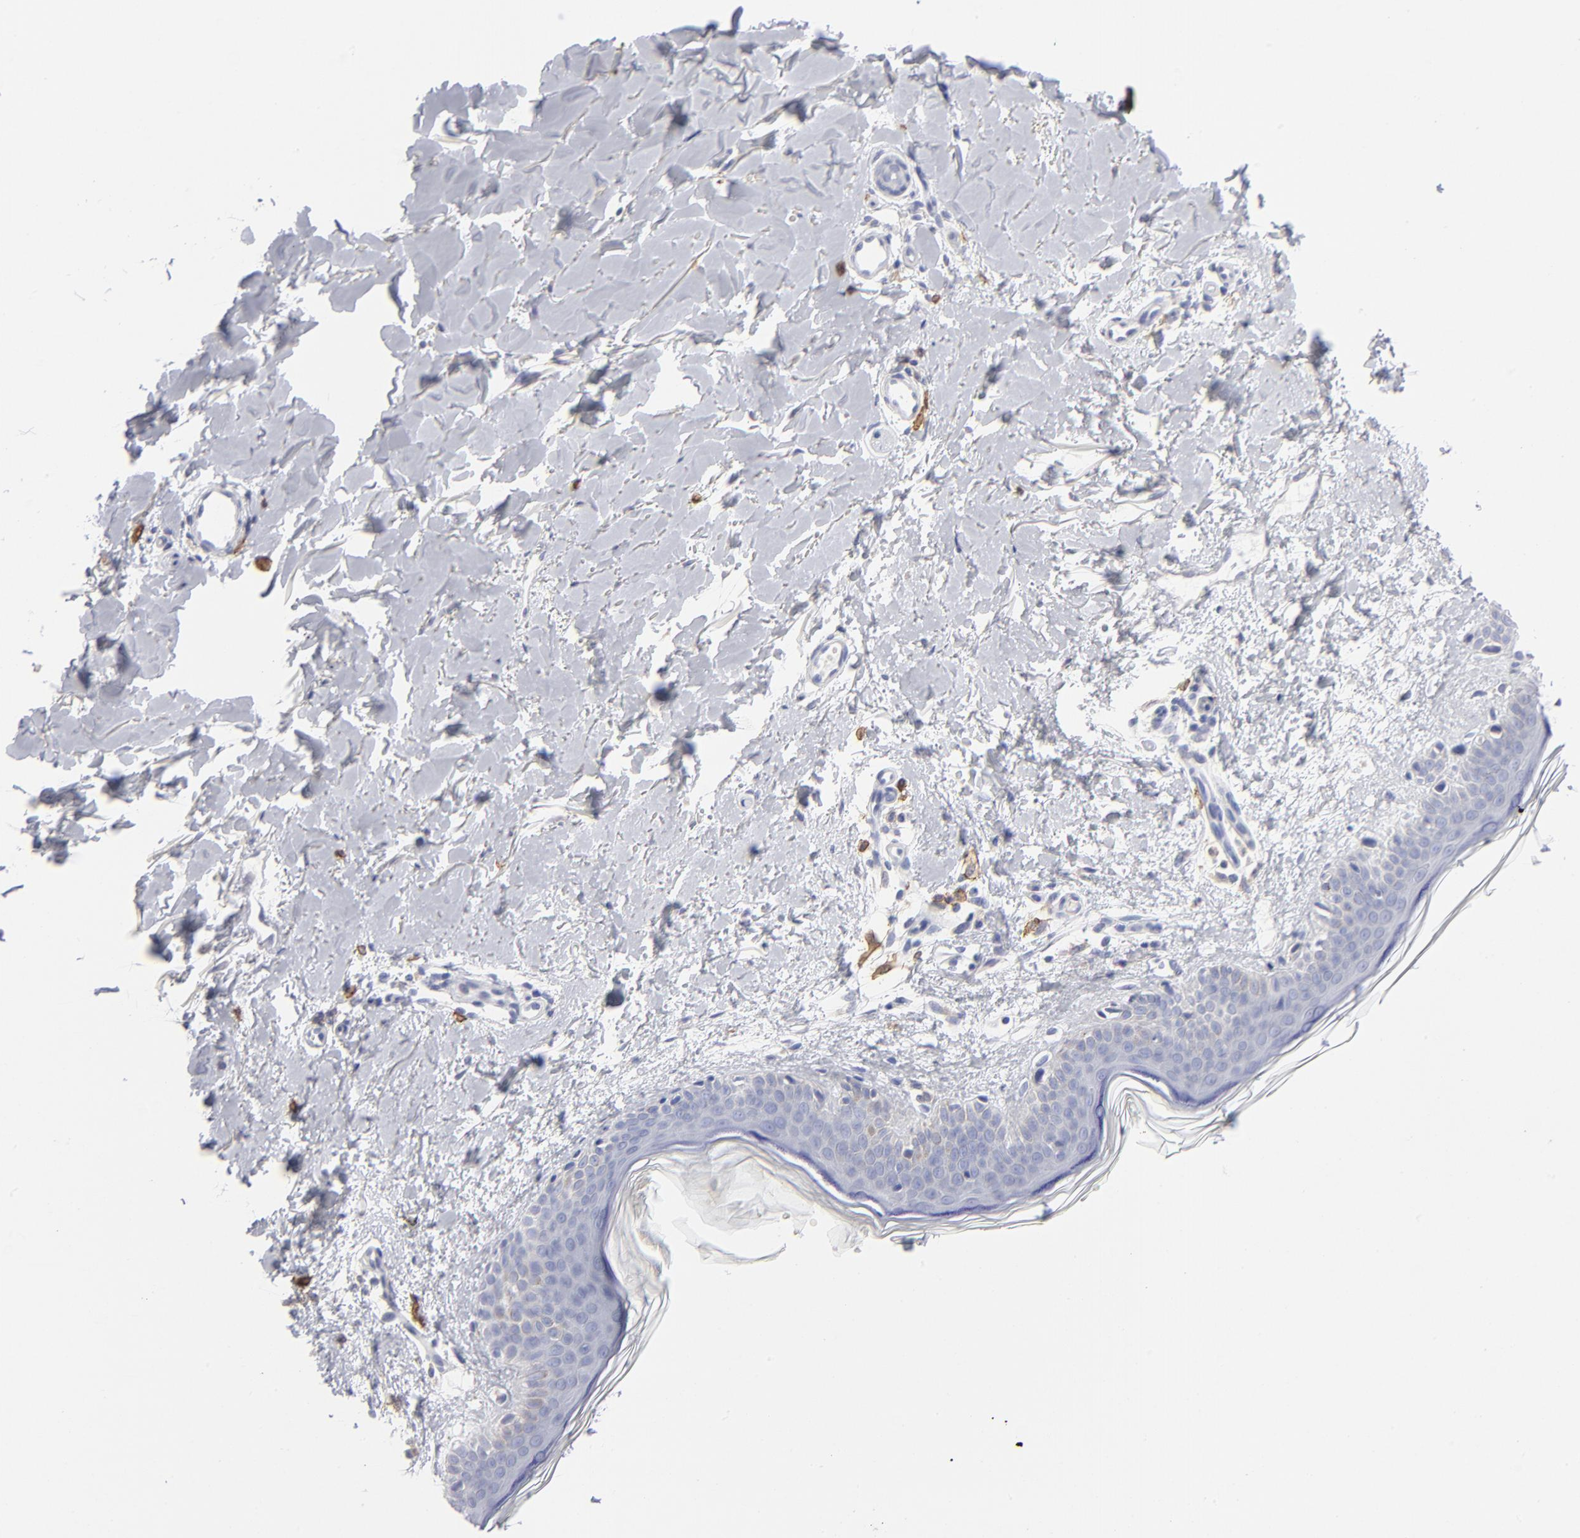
{"staining": {"intensity": "negative", "quantity": "none", "location": "none"}, "tissue": "skin", "cell_type": "Fibroblasts", "image_type": "normal", "snomed": [{"axis": "morphology", "description": "Normal tissue, NOS"}, {"axis": "topography", "description": "Skin"}], "caption": "Fibroblasts show no significant protein staining in normal skin. (DAB (3,3'-diaminobenzidine) immunohistochemistry visualized using brightfield microscopy, high magnification).", "gene": "LAT2", "patient": {"sex": "female", "age": 56}}